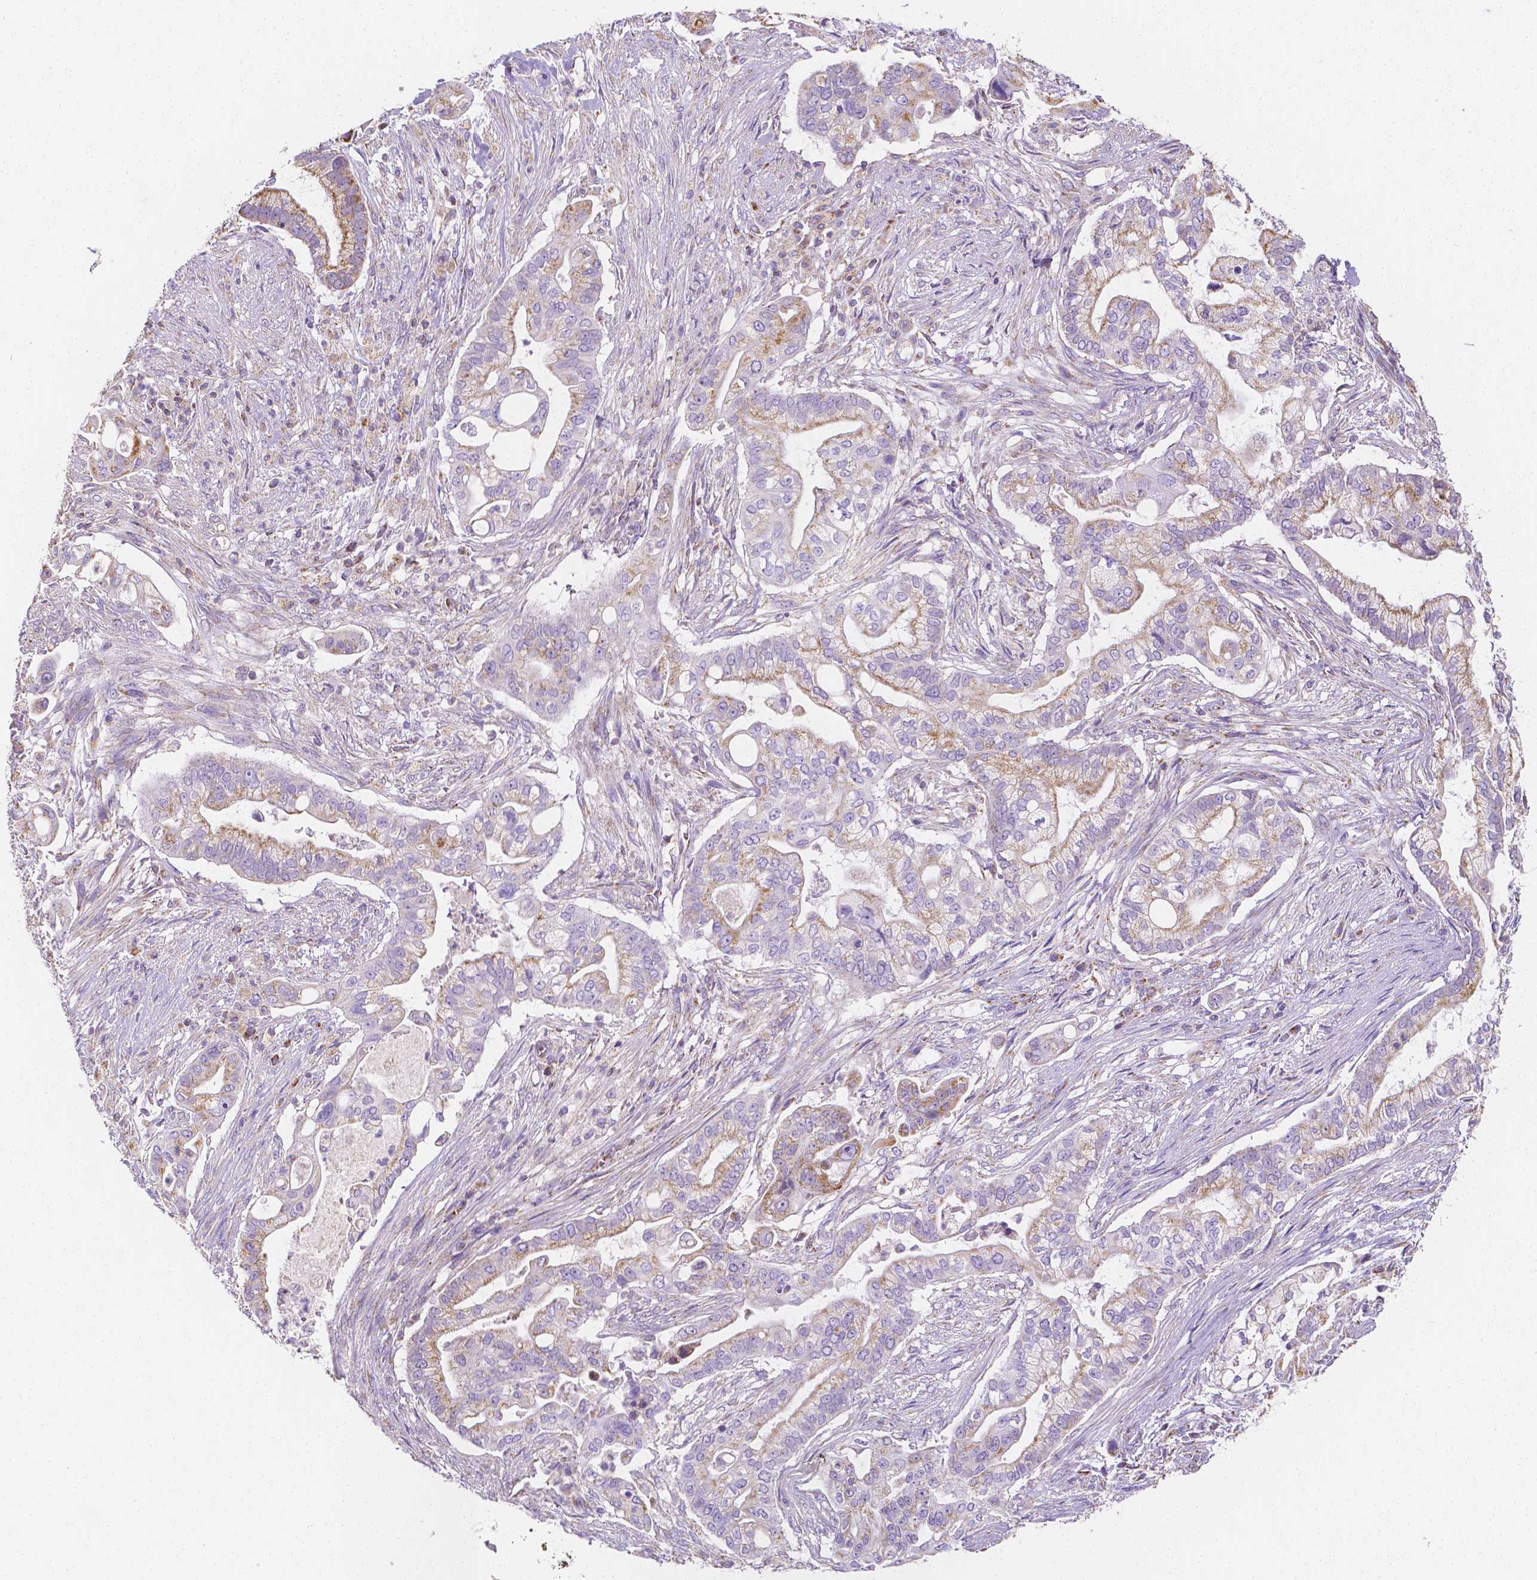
{"staining": {"intensity": "moderate", "quantity": "25%-75%", "location": "cytoplasmic/membranous"}, "tissue": "pancreatic cancer", "cell_type": "Tumor cells", "image_type": "cancer", "snomed": [{"axis": "morphology", "description": "Adenocarcinoma, NOS"}, {"axis": "topography", "description": "Pancreas"}], "caption": "Protein expression analysis of human pancreatic adenocarcinoma reveals moderate cytoplasmic/membranous expression in approximately 25%-75% of tumor cells.", "gene": "SGTB", "patient": {"sex": "female", "age": 69}}